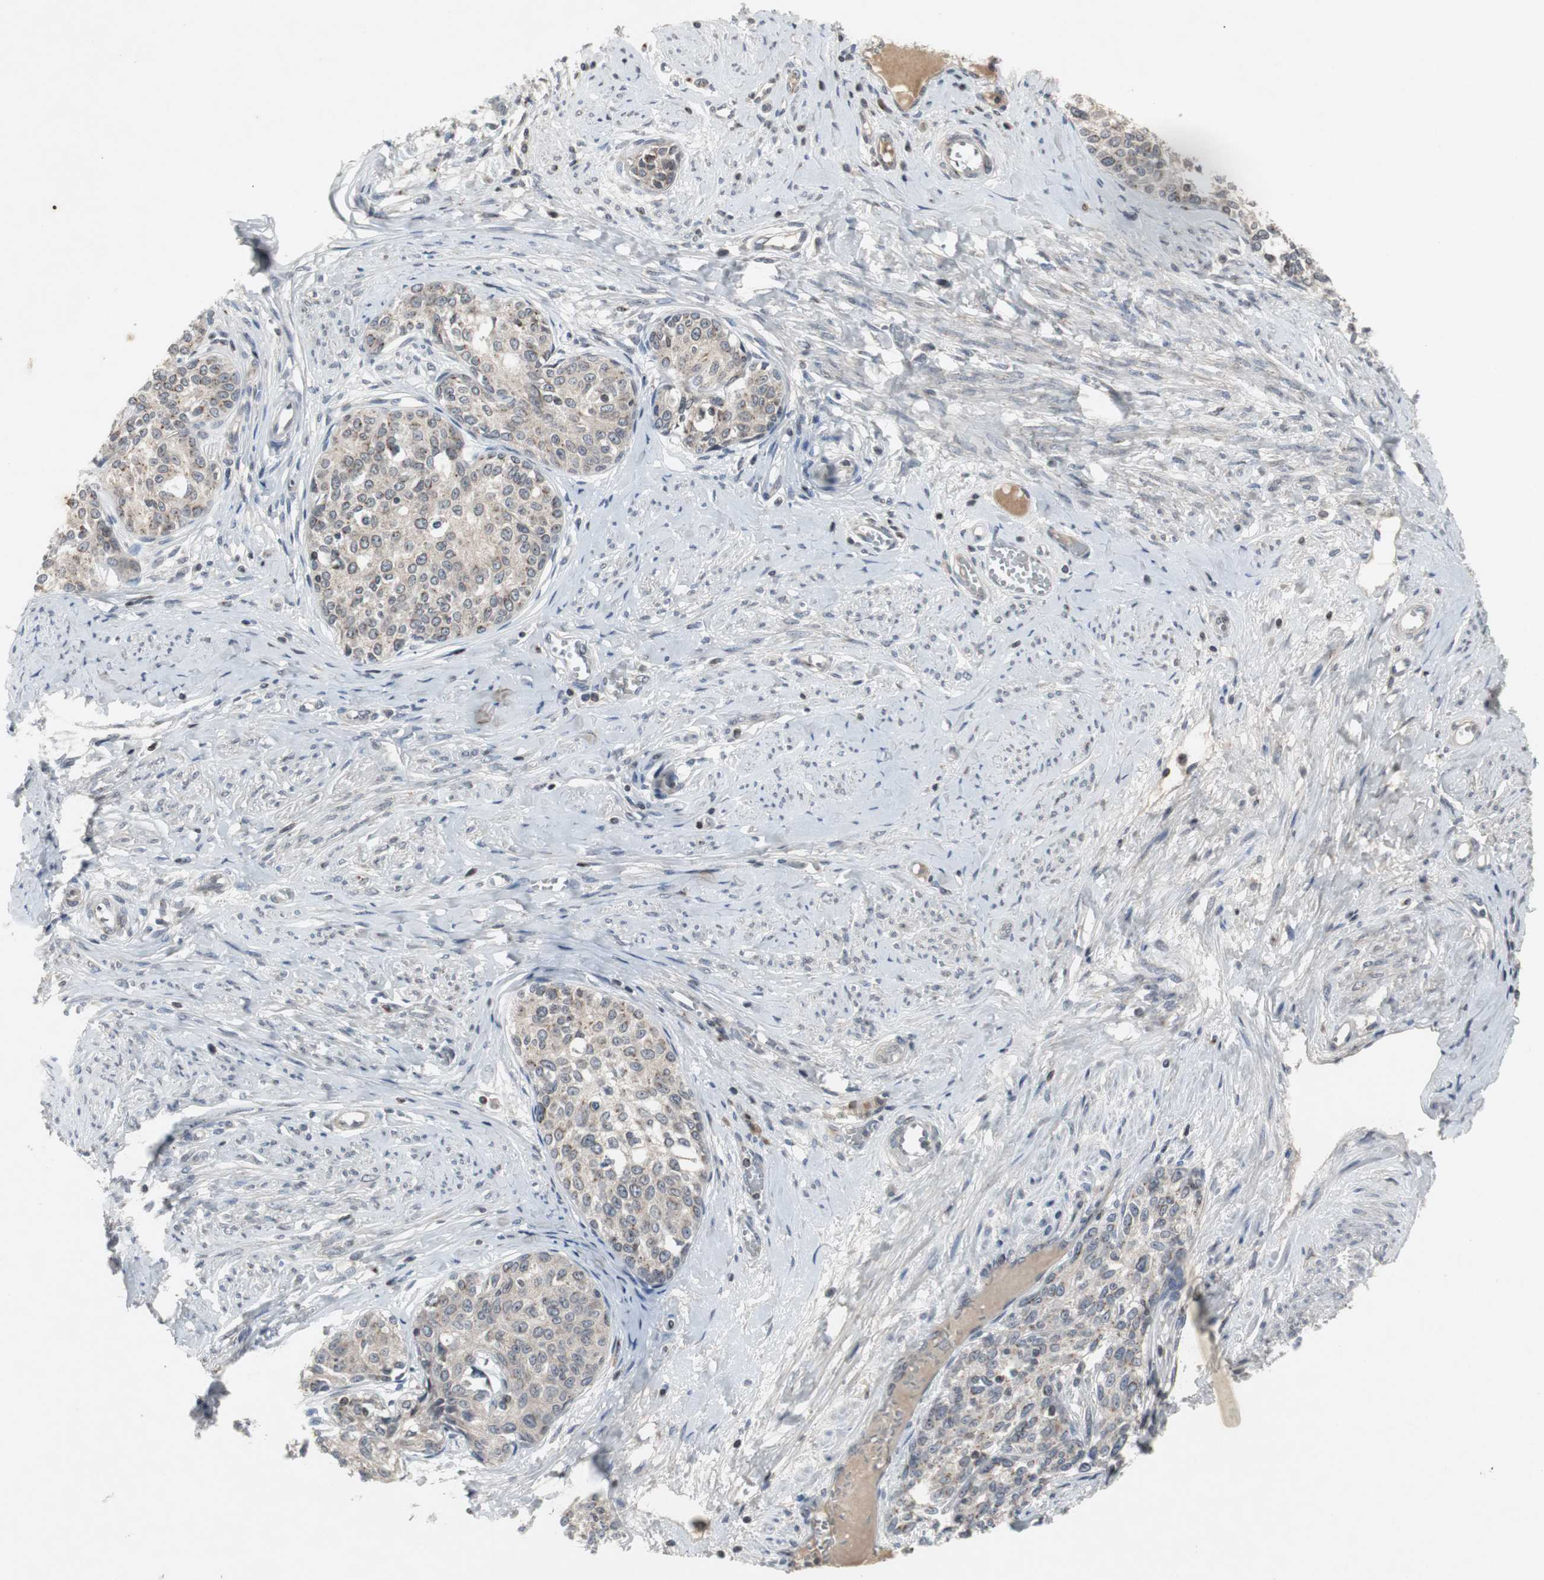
{"staining": {"intensity": "weak", "quantity": ">75%", "location": "cytoplasmic/membranous"}, "tissue": "cervical cancer", "cell_type": "Tumor cells", "image_type": "cancer", "snomed": [{"axis": "morphology", "description": "Squamous cell carcinoma, NOS"}, {"axis": "morphology", "description": "Adenocarcinoma, NOS"}, {"axis": "topography", "description": "Cervix"}], "caption": "A brown stain highlights weak cytoplasmic/membranous expression of a protein in cervical cancer (adenocarcinoma) tumor cells. The protein of interest is stained brown, and the nuclei are stained in blue (DAB (3,3'-diaminobenzidine) IHC with brightfield microscopy, high magnification).", "gene": "ZNF396", "patient": {"sex": "female", "age": 52}}